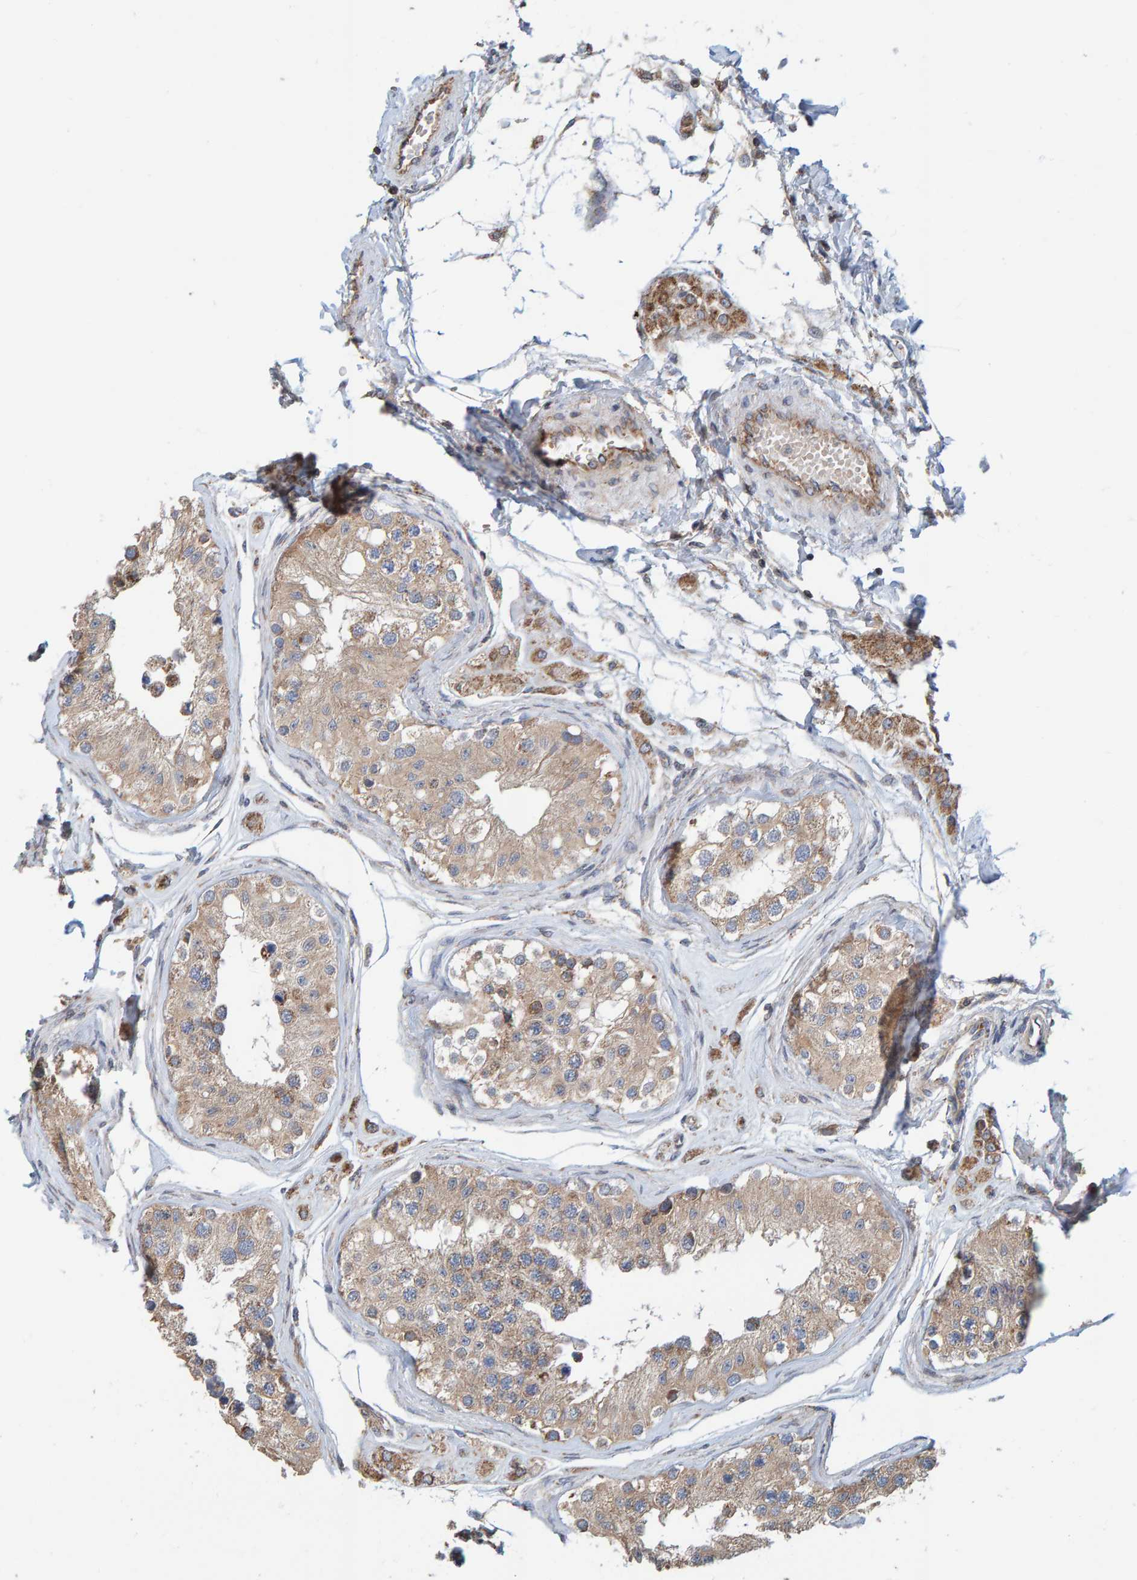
{"staining": {"intensity": "moderate", "quantity": ">75%", "location": "cytoplasmic/membranous"}, "tissue": "testis", "cell_type": "Cells in seminiferous ducts", "image_type": "normal", "snomed": [{"axis": "morphology", "description": "Normal tissue, NOS"}, {"axis": "morphology", "description": "Adenocarcinoma, metastatic, NOS"}, {"axis": "topography", "description": "Testis"}], "caption": "Cells in seminiferous ducts display medium levels of moderate cytoplasmic/membranous staining in about >75% of cells in unremarkable human testis.", "gene": "MRPL45", "patient": {"sex": "male", "age": 26}}